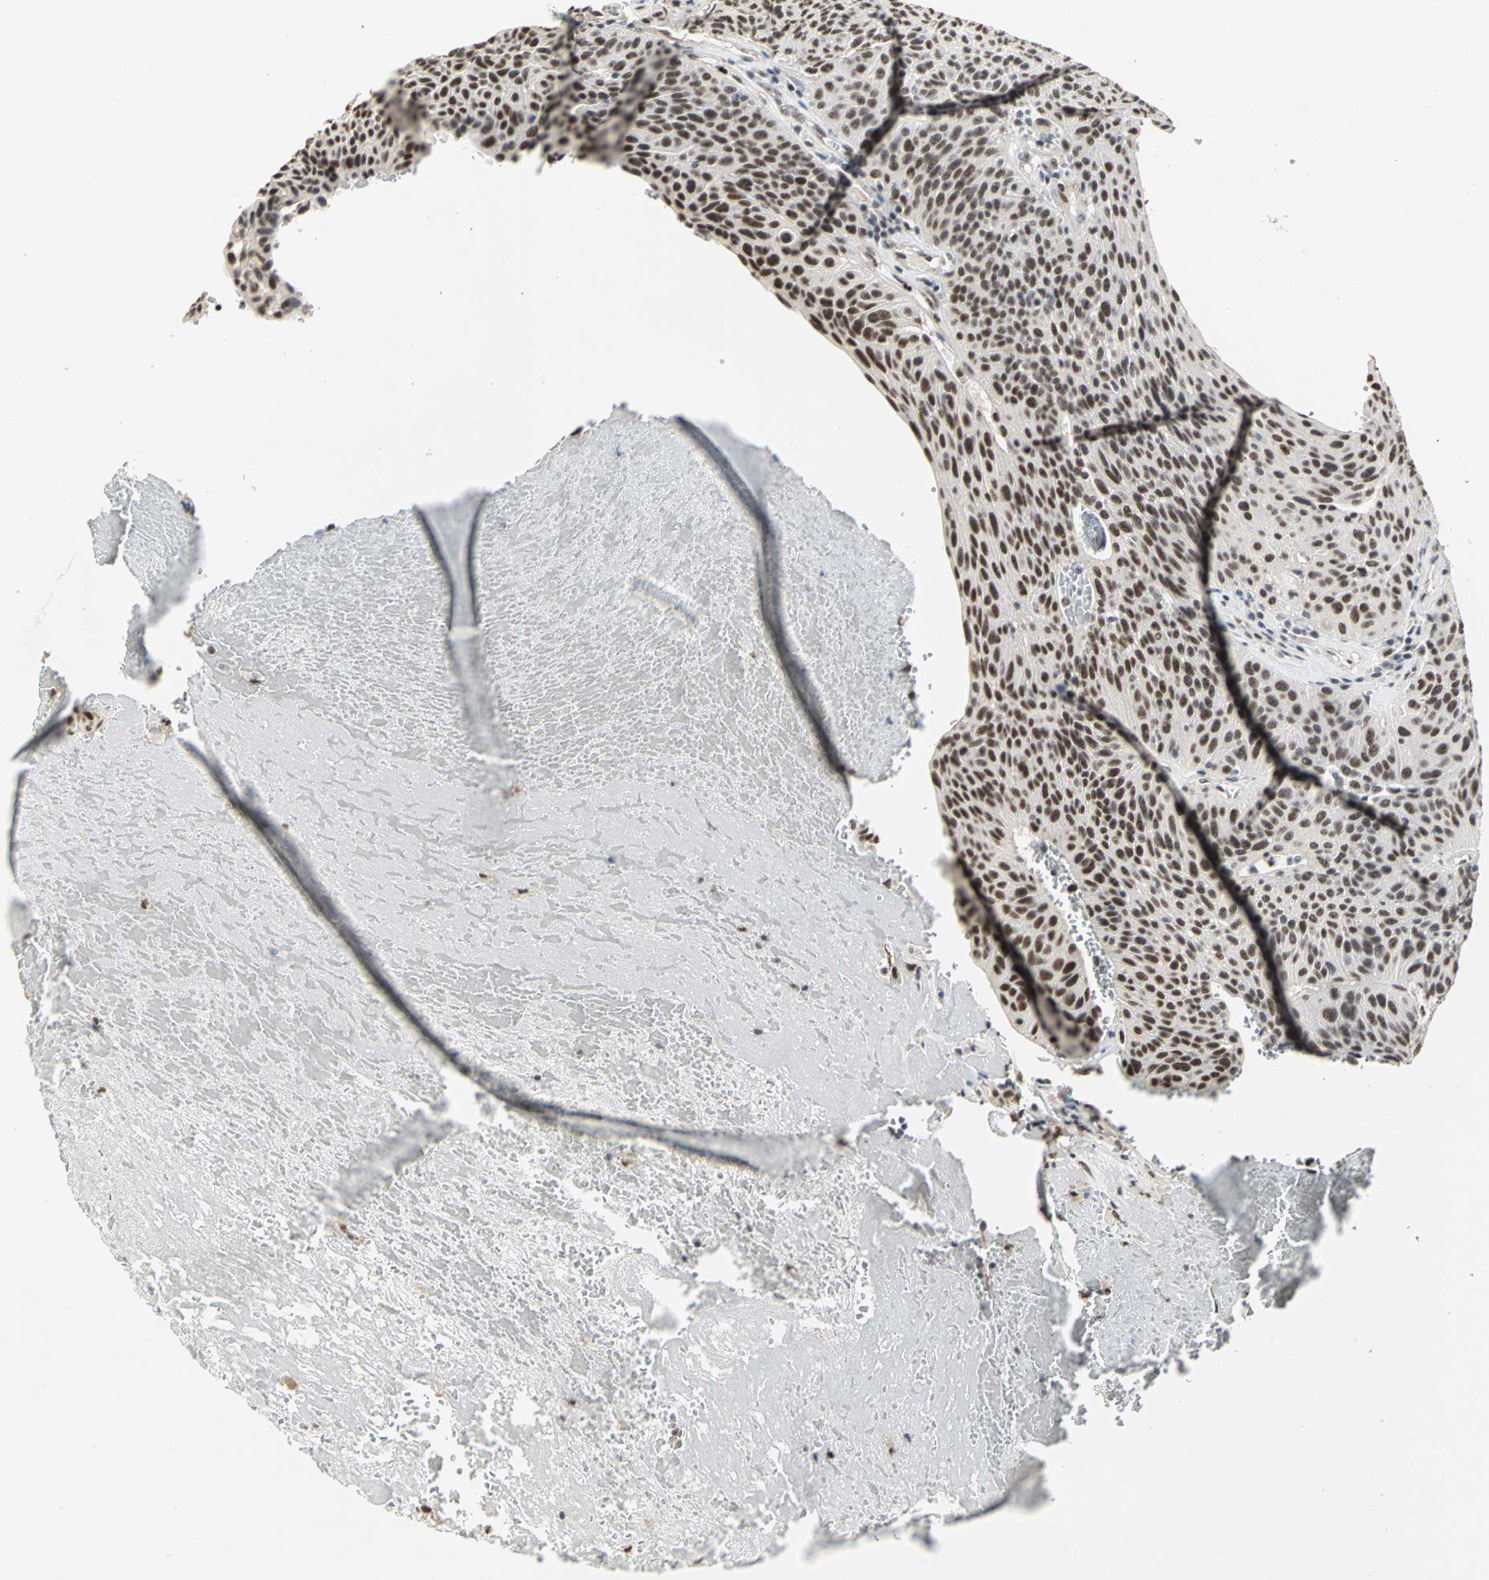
{"staining": {"intensity": "strong", "quantity": ">75%", "location": "nuclear"}, "tissue": "urothelial cancer", "cell_type": "Tumor cells", "image_type": "cancer", "snomed": [{"axis": "morphology", "description": "Urothelial carcinoma, High grade"}, {"axis": "topography", "description": "Urinary bladder"}], "caption": "Human urothelial cancer stained with a brown dye shows strong nuclear positive expression in approximately >75% of tumor cells.", "gene": "CCDC88C", "patient": {"sex": "male", "age": 66}}